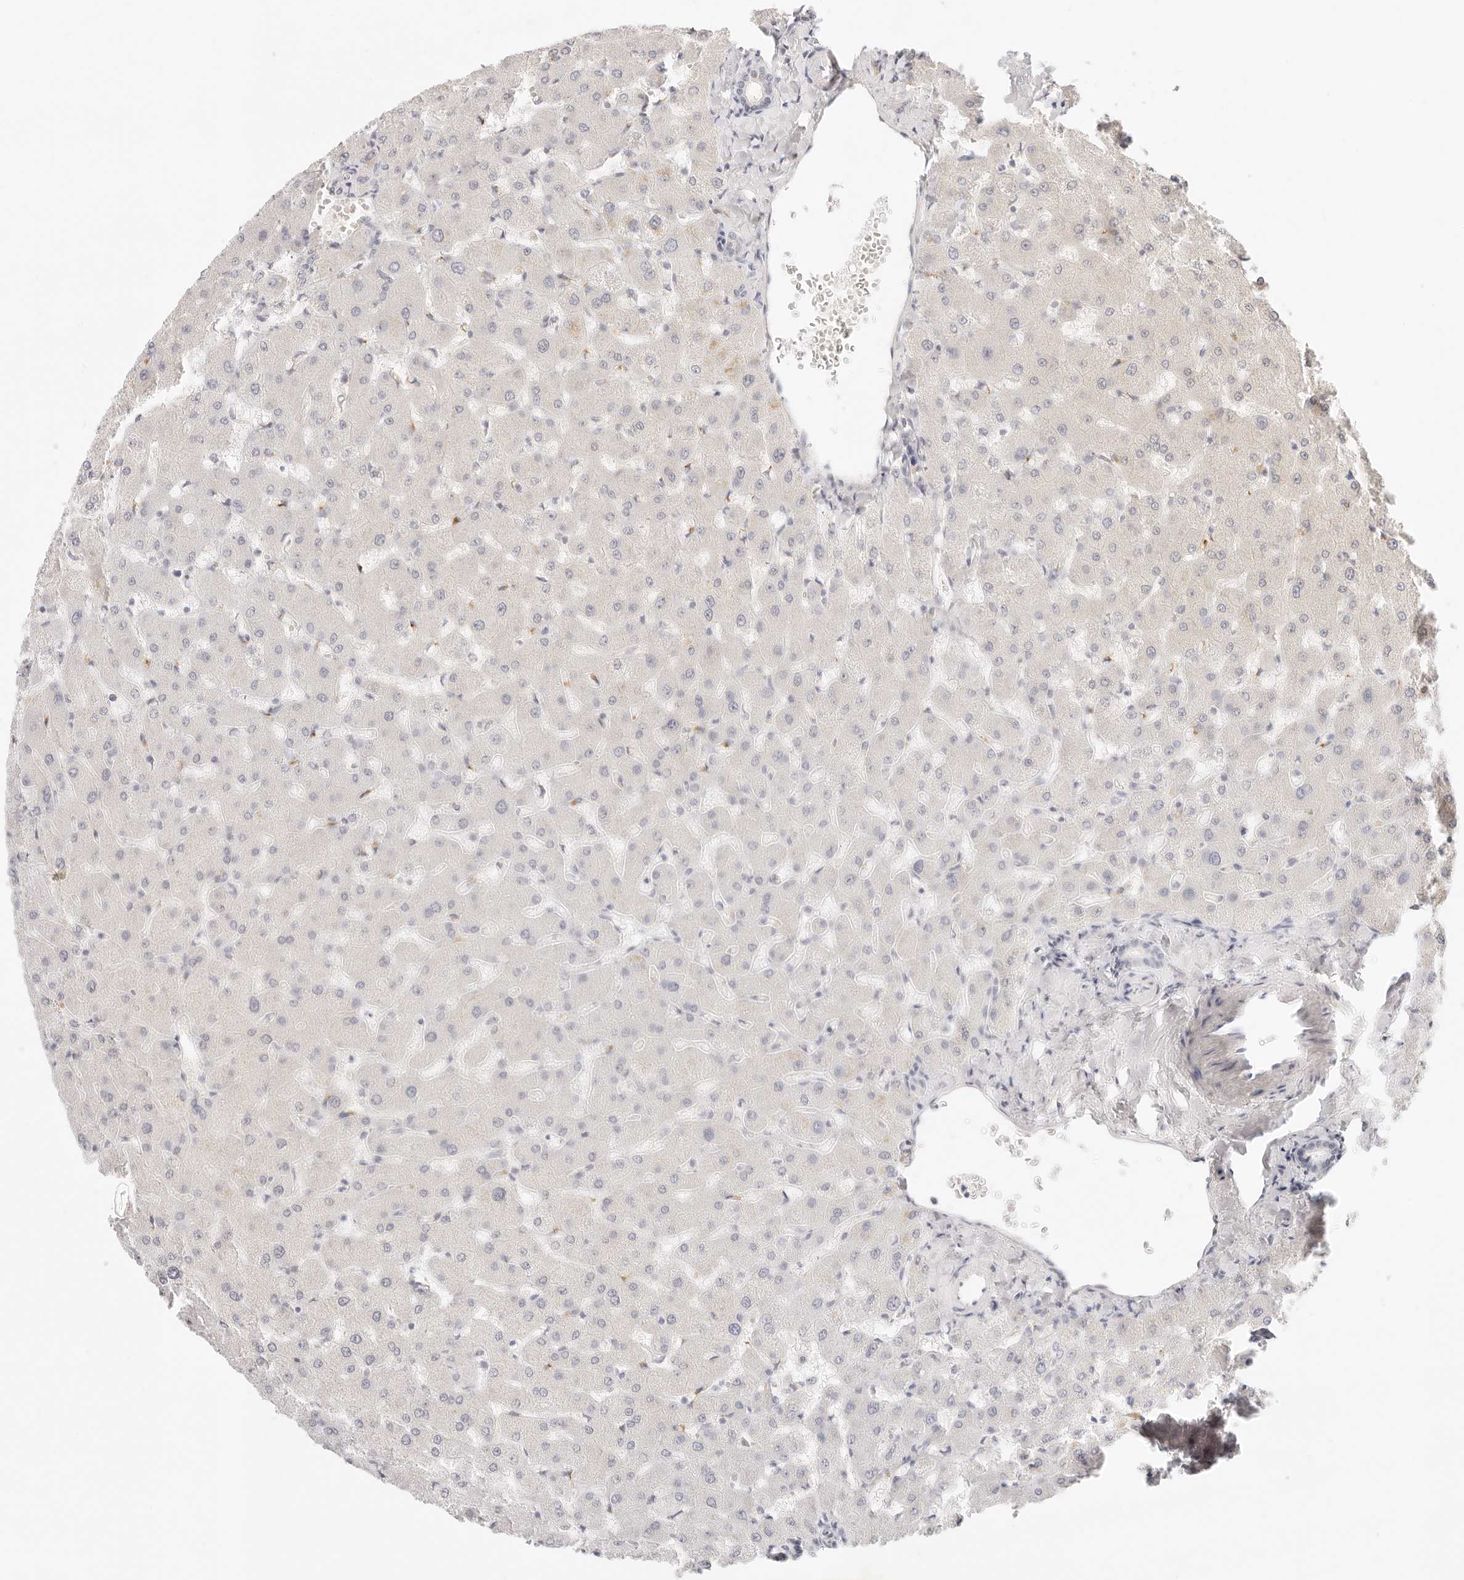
{"staining": {"intensity": "negative", "quantity": "none", "location": "none"}, "tissue": "liver", "cell_type": "Cholangiocytes", "image_type": "normal", "snomed": [{"axis": "morphology", "description": "Normal tissue, NOS"}, {"axis": "topography", "description": "Liver"}], "caption": "Cholangiocytes are negative for brown protein staining in benign liver. (DAB immunohistochemistry visualized using brightfield microscopy, high magnification).", "gene": "GPR156", "patient": {"sex": "female", "age": 63}}